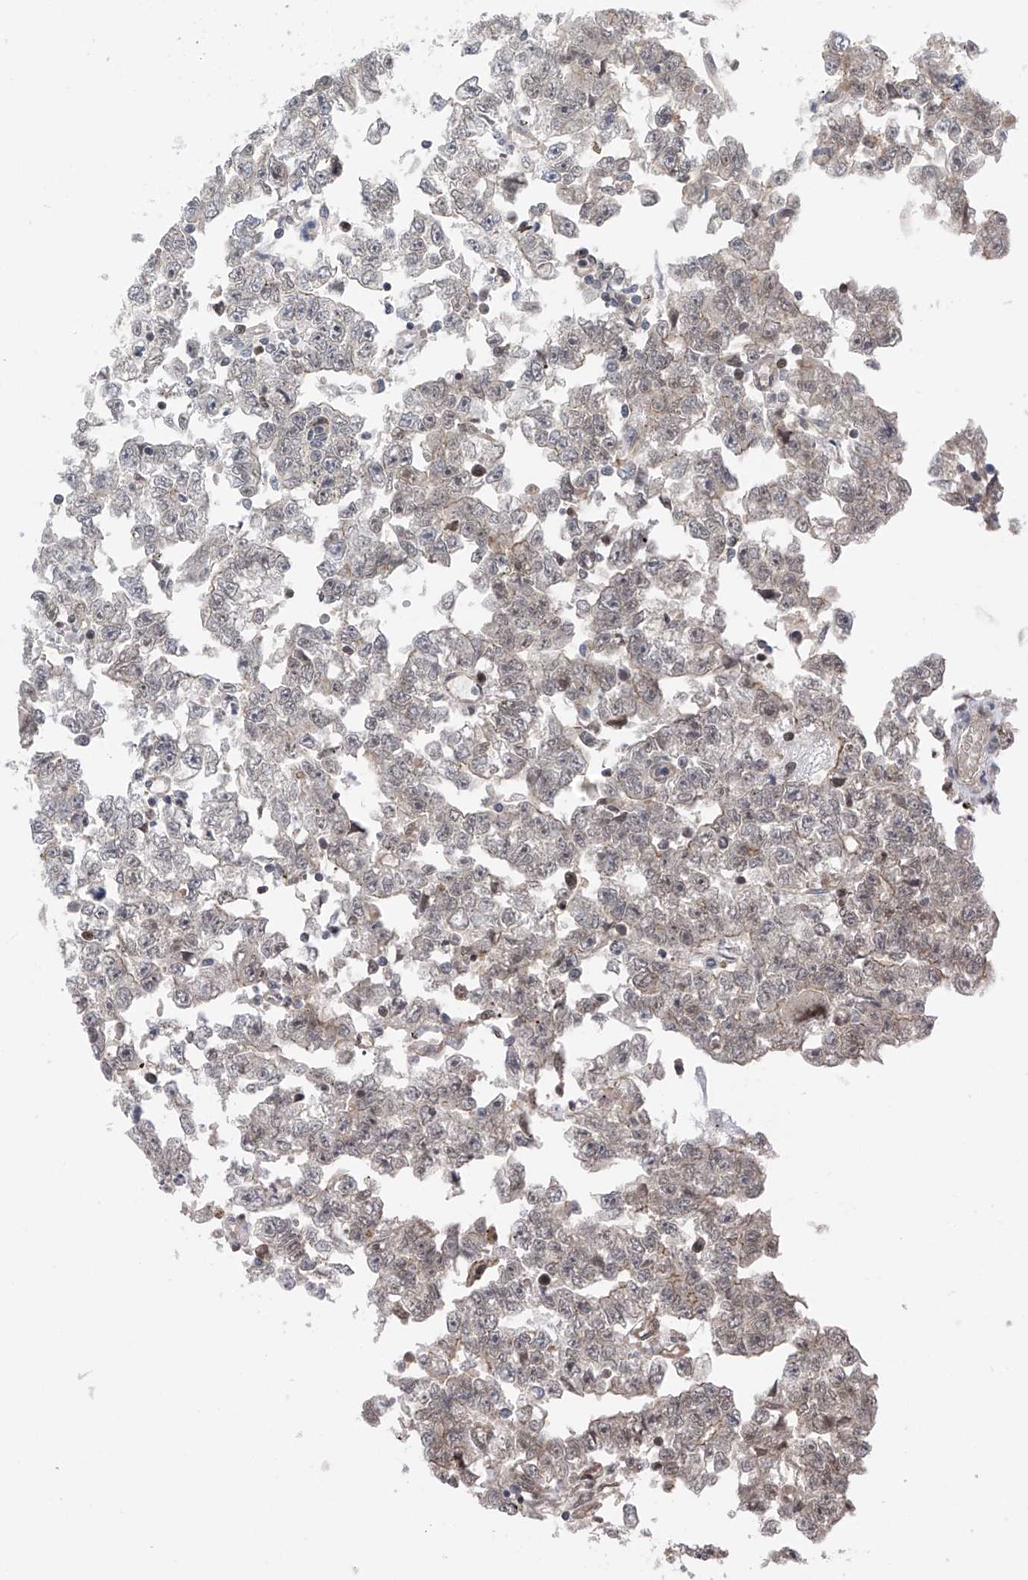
{"staining": {"intensity": "negative", "quantity": "none", "location": "none"}, "tissue": "testis cancer", "cell_type": "Tumor cells", "image_type": "cancer", "snomed": [{"axis": "morphology", "description": "Carcinoma, Embryonal, NOS"}, {"axis": "topography", "description": "Testis"}], "caption": "An image of human testis embryonal carcinoma is negative for staining in tumor cells.", "gene": "DNAJC9", "patient": {"sex": "male", "age": 25}}